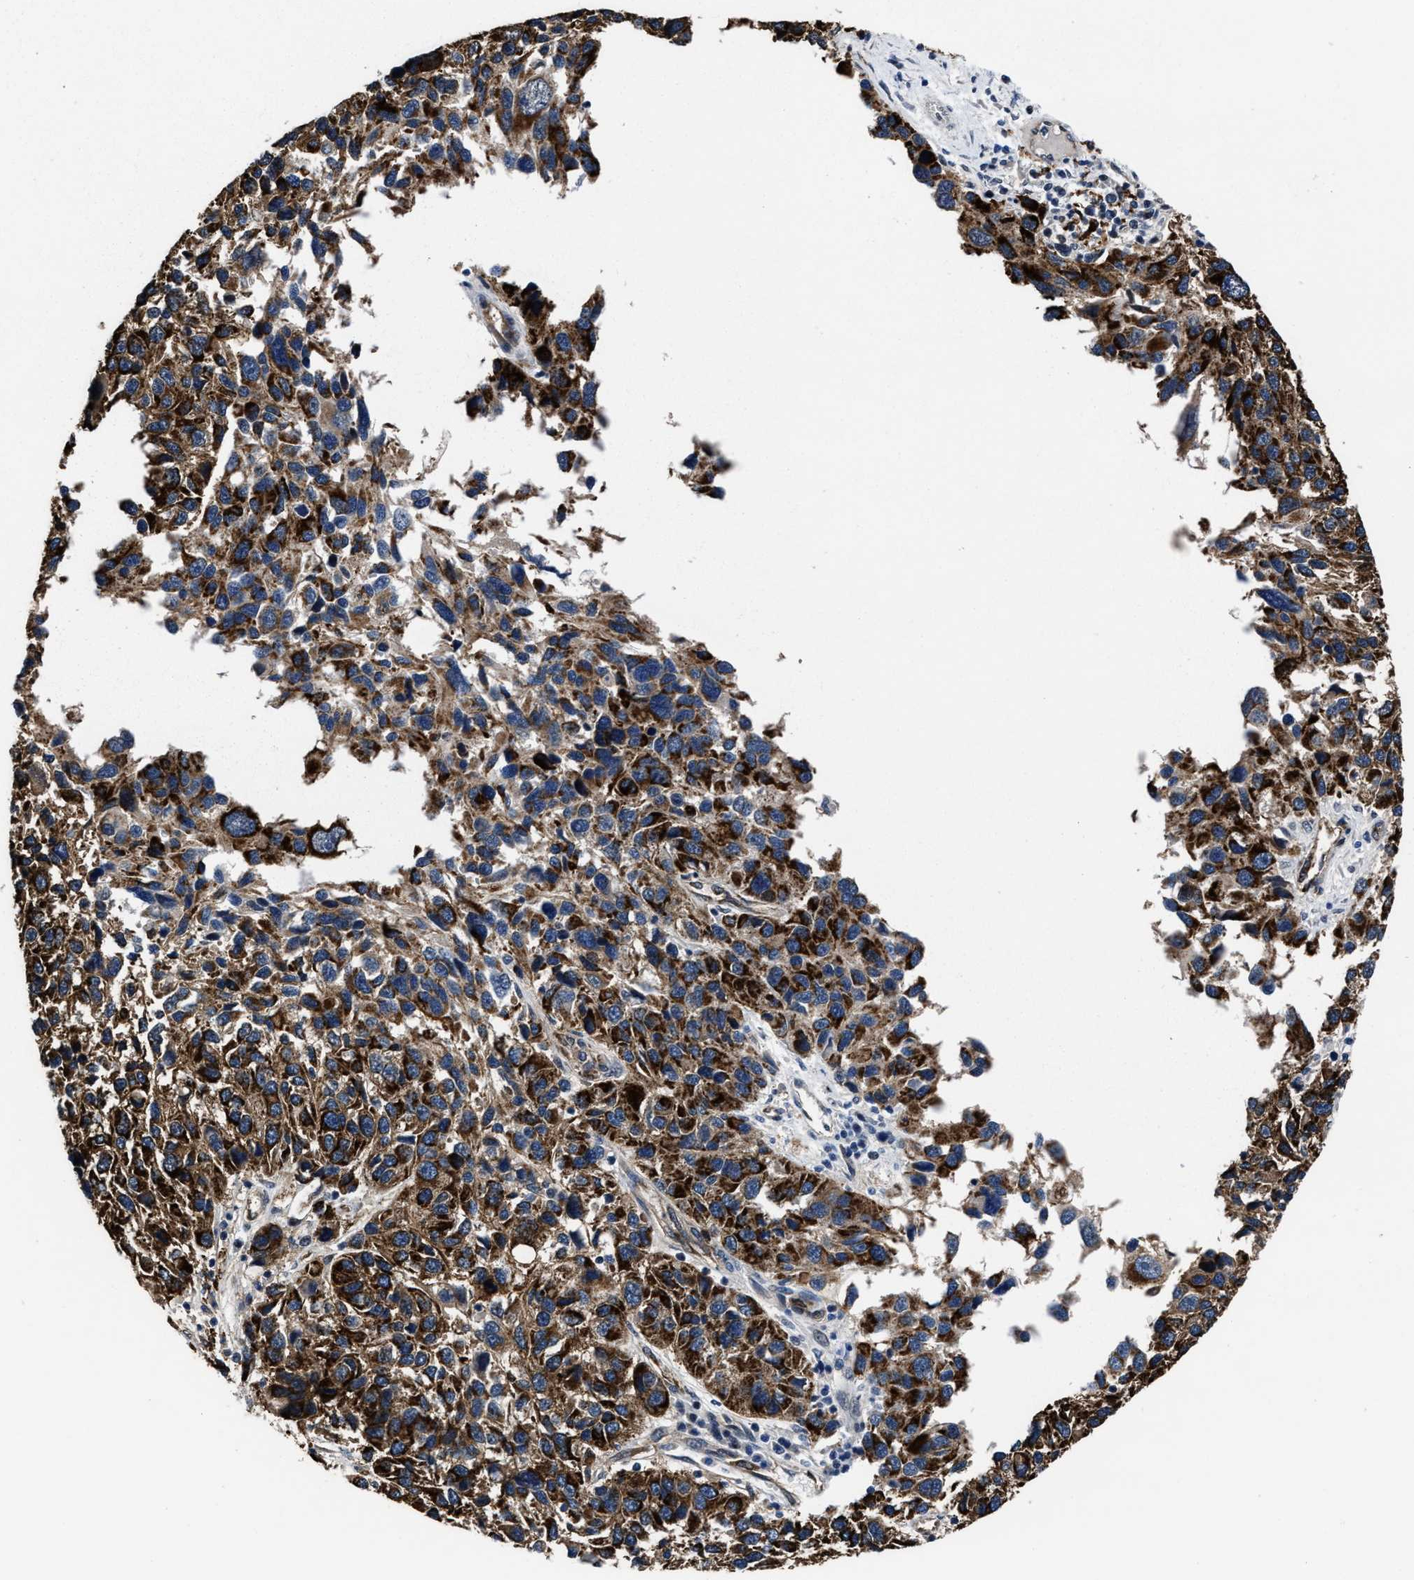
{"staining": {"intensity": "strong", "quantity": ">75%", "location": "cytoplasmic/membranous"}, "tissue": "melanoma", "cell_type": "Tumor cells", "image_type": "cancer", "snomed": [{"axis": "morphology", "description": "Malignant melanoma, NOS"}, {"axis": "topography", "description": "Skin"}], "caption": "The immunohistochemical stain shows strong cytoplasmic/membranous staining in tumor cells of melanoma tissue.", "gene": "MARCKSL1", "patient": {"sex": "male", "age": 53}}